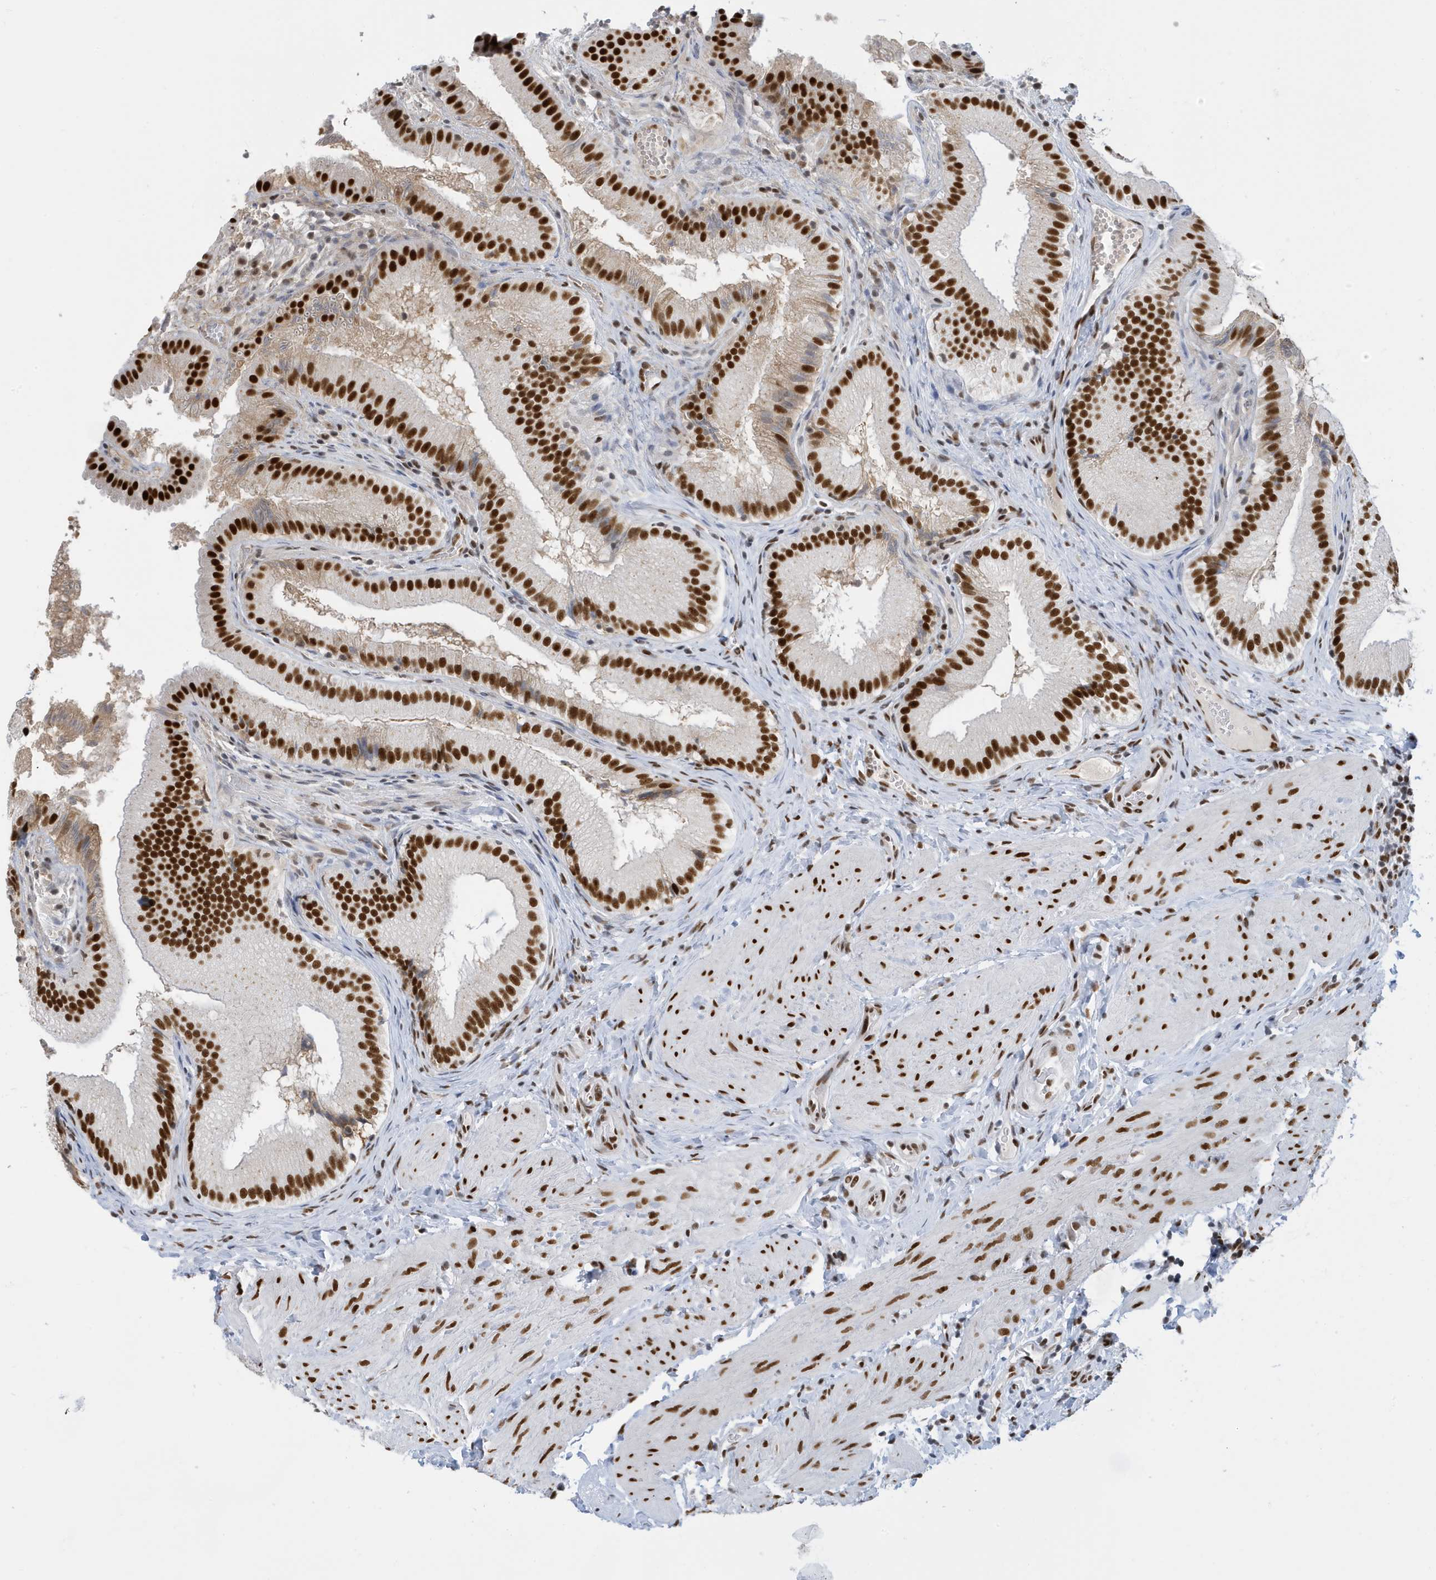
{"staining": {"intensity": "strong", "quantity": ">75%", "location": "nuclear"}, "tissue": "gallbladder", "cell_type": "Glandular cells", "image_type": "normal", "snomed": [{"axis": "morphology", "description": "Normal tissue, NOS"}, {"axis": "topography", "description": "Gallbladder"}], "caption": "Glandular cells reveal high levels of strong nuclear staining in approximately >75% of cells in normal gallbladder.", "gene": "PCYT1A", "patient": {"sex": "female", "age": 30}}